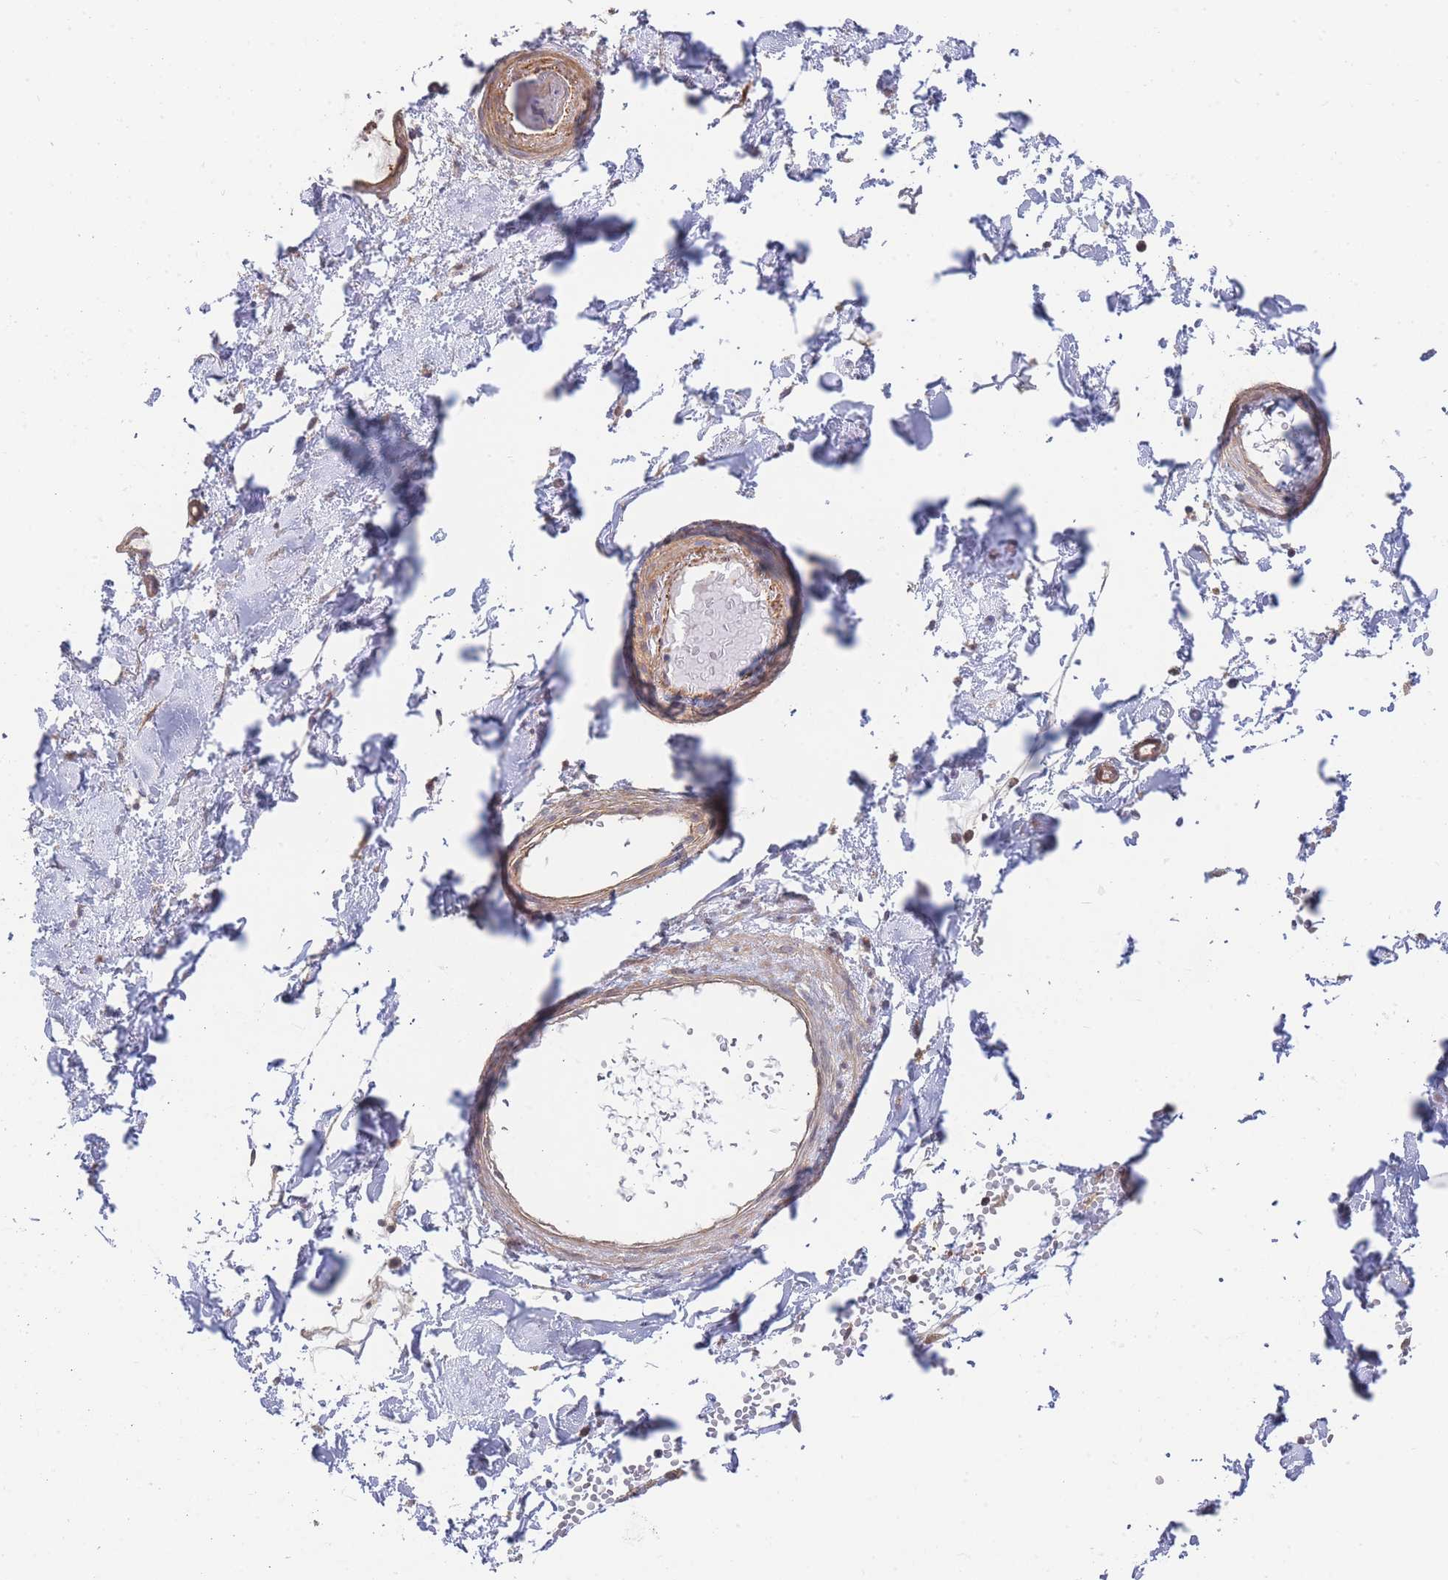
{"staining": {"intensity": "negative", "quantity": "none", "location": "none"}, "tissue": "adipose tissue", "cell_type": "Adipocytes", "image_type": "normal", "snomed": [{"axis": "morphology", "description": "Normal tissue, NOS"}, {"axis": "topography", "description": "Soft tissue"}, {"axis": "topography", "description": "Adipose tissue"}, {"axis": "topography", "description": "Vascular tissue"}, {"axis": "topography", "description": "Peripheral nerve tissue"}], "caption": "The histopathology image reveals no staining of adipocytes in unremarkable adipose tissue.", "gene": "MRPS18B", "patient": {"sex": "male", "age": 74}}